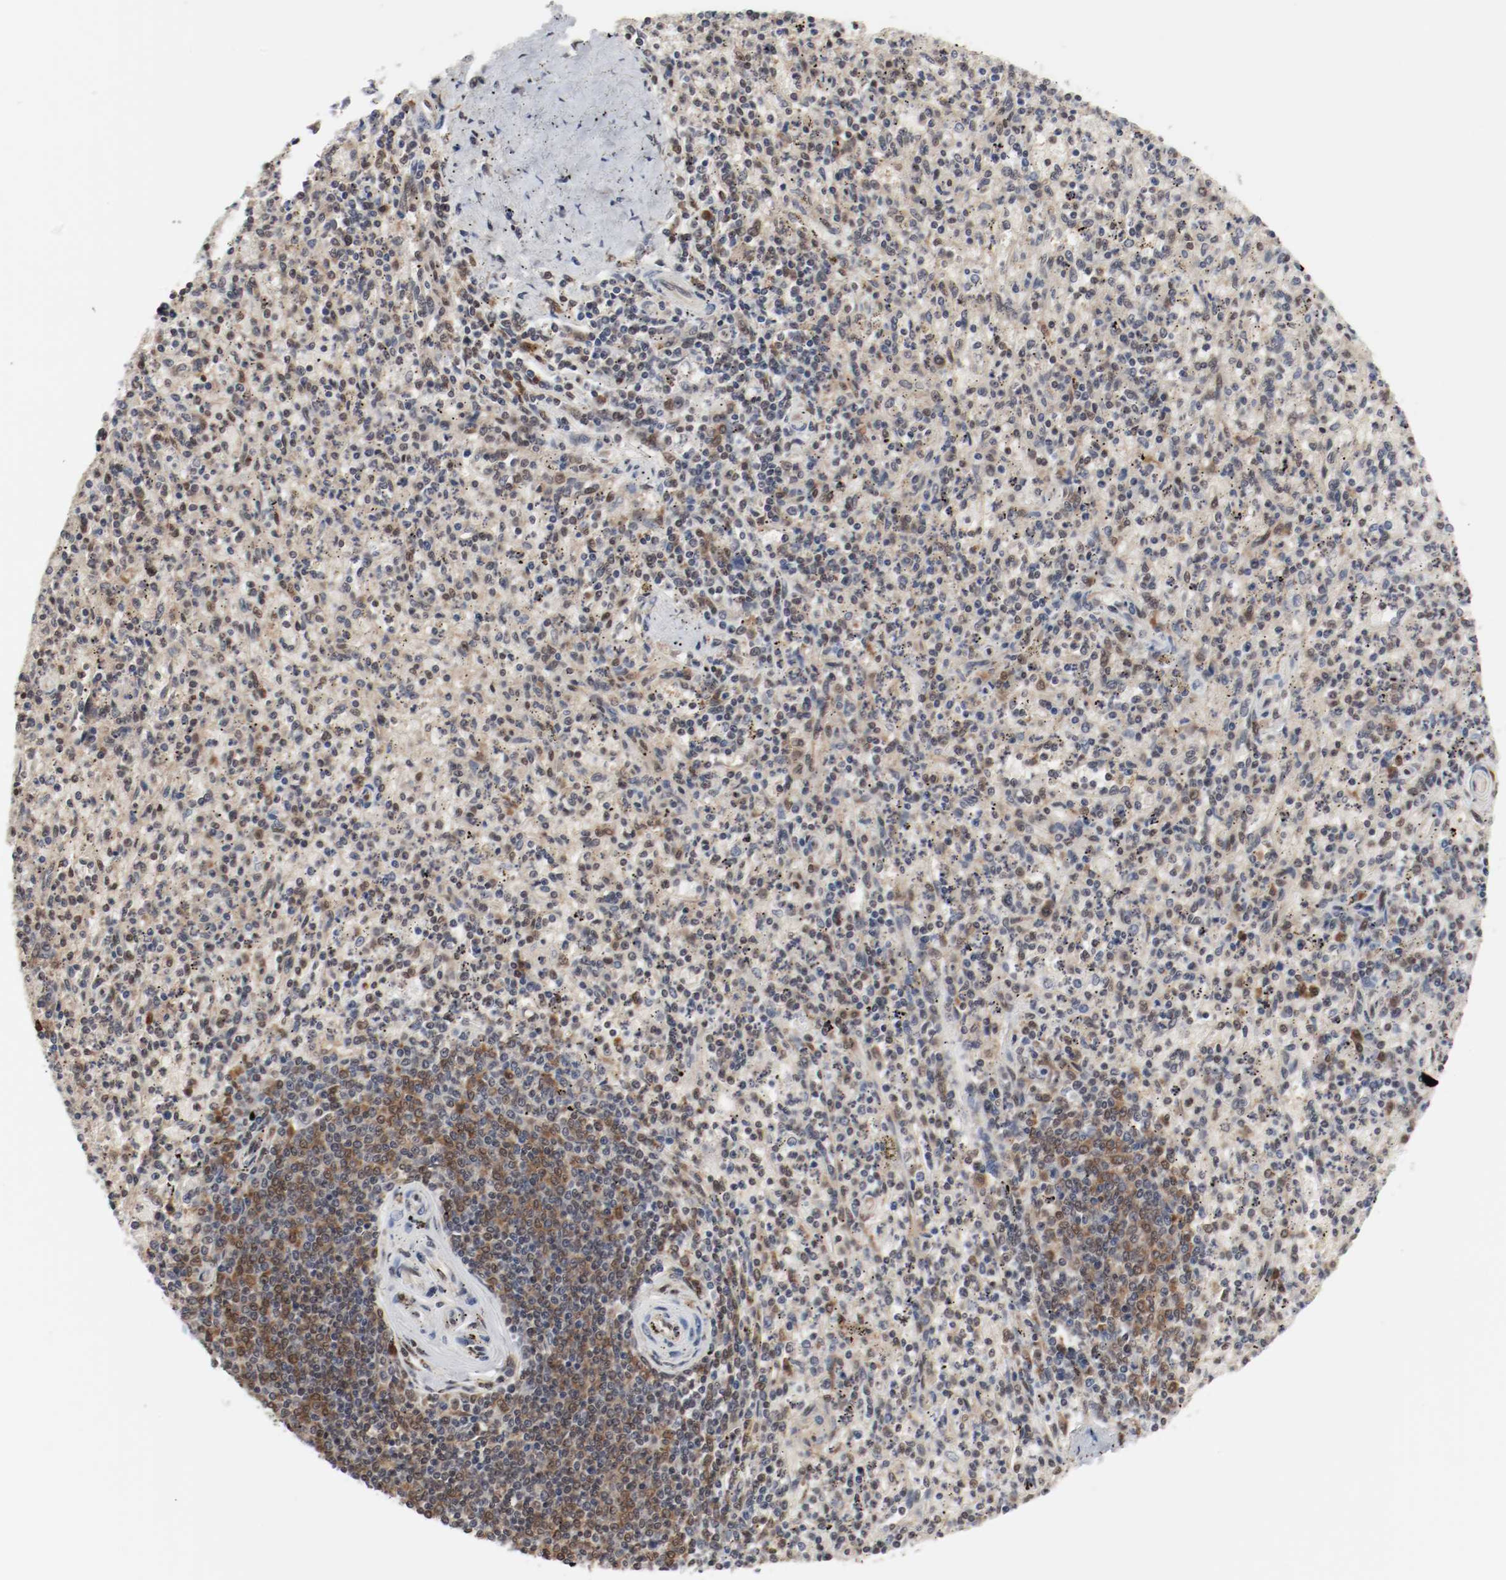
{"staining": {"intensity": "moderate", "quantity": "25%-75%", "location": "cytoplasmic/membranous,nuclear"}, "tissue": "spleen", "cell_type": "Cells in red pulp", "image_type": "normal", "snomed": [{"axis": "morphology", "description": "Normal tissue, NOS"}, {"axis": "topography", "description": "Spleen"}], "caption": "Spleen stained with IHC displays moderate cytoplasmic/membranous,nuclear staining in approximately 25%-75% of cells in red pulp.", "gene": "AFG3L2", "patient": {"sex": "male", "age": 72}}